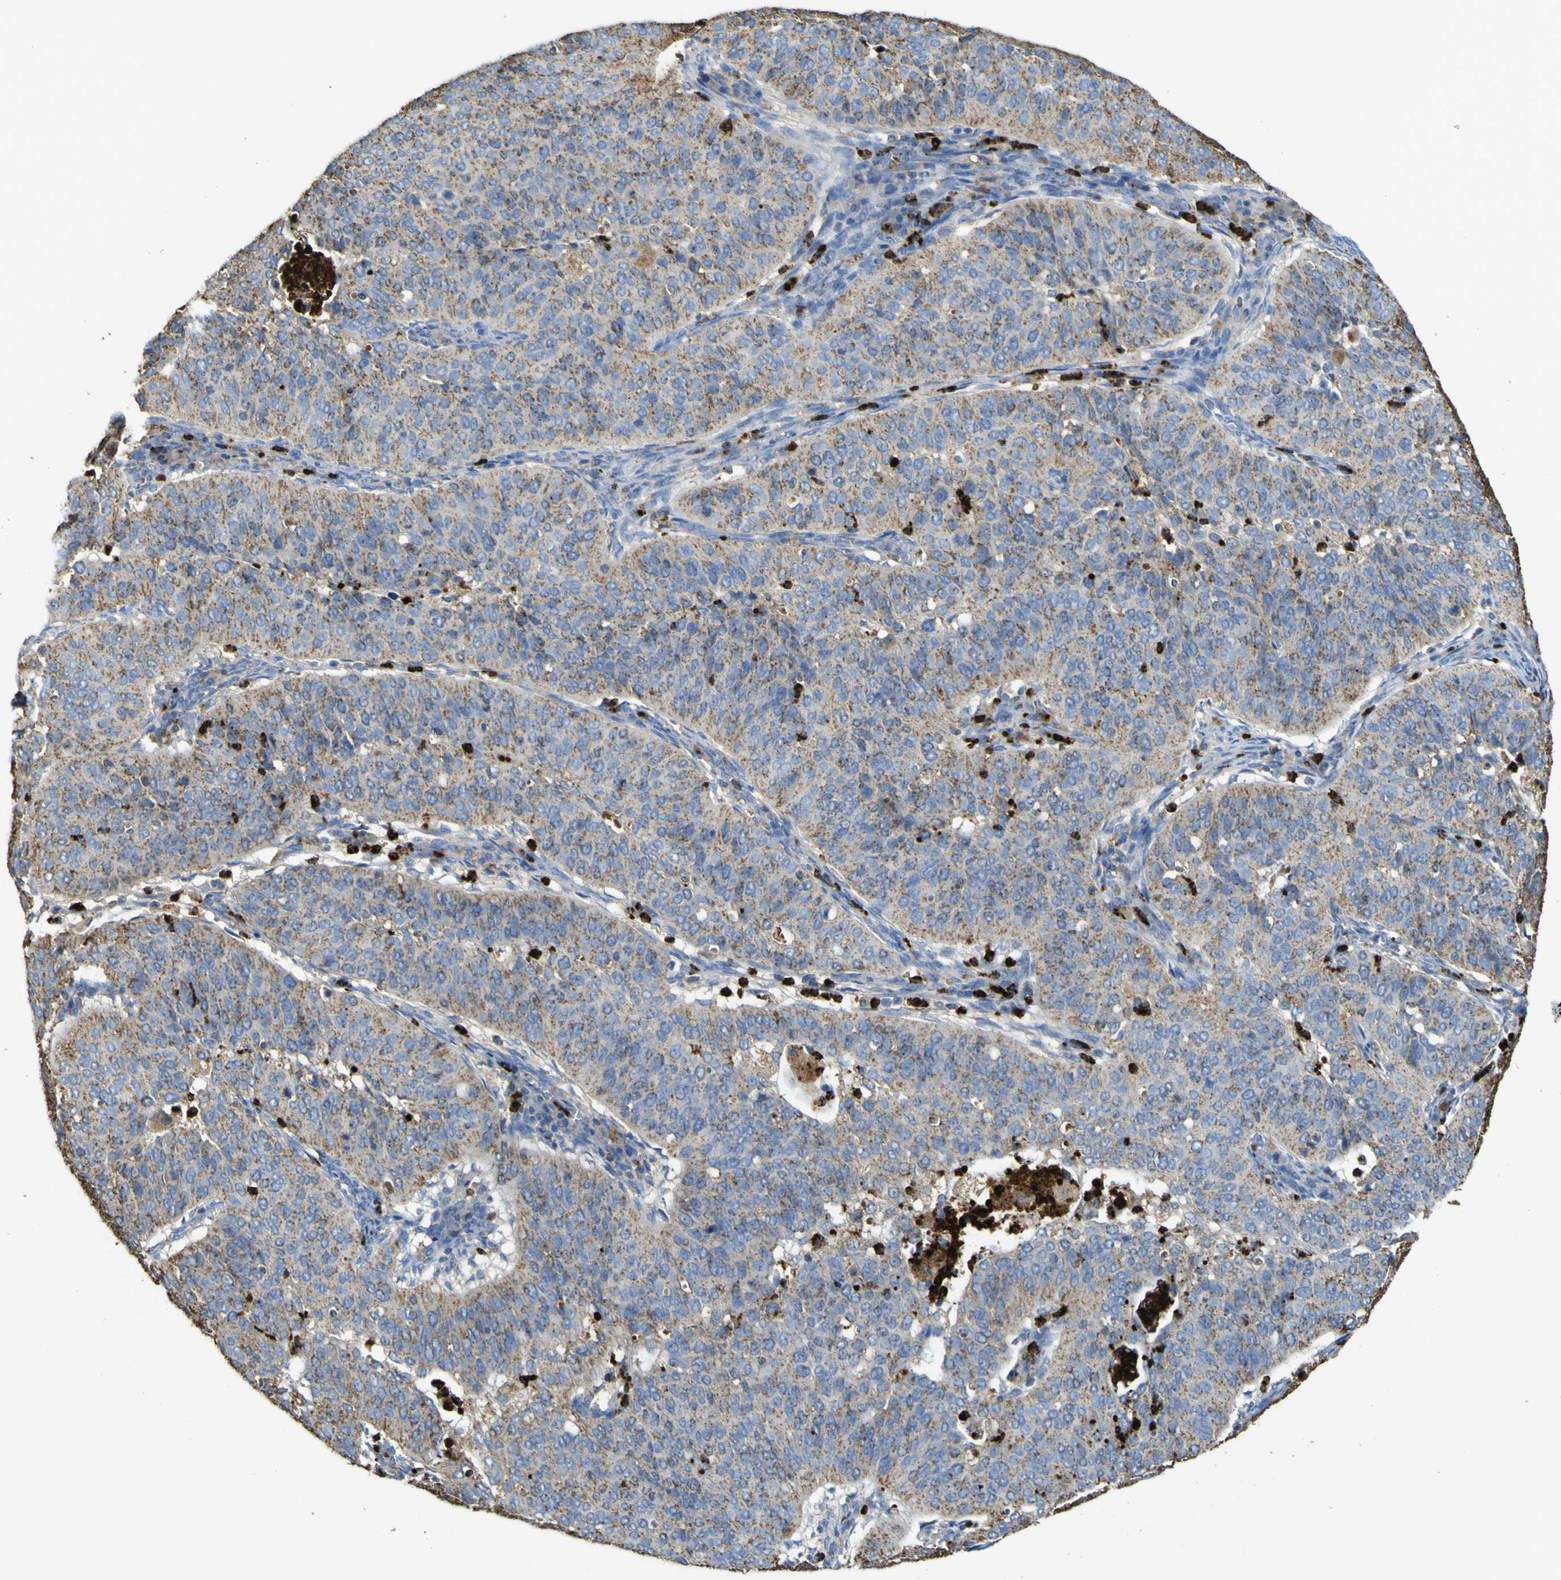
{"staining": {"intensity": "moderate", "quantity": "25%-75%", "location": "cytoplasmic/membranous"}, "tissue": "cervical cancer", "cell_type": "Tumor cells", "image_type": "cancer", "snomed": [{"axis": "morphology", "description": "Normal tissue, NOS"}, {"axis": "morphology", "description": "Squamous cell carcinoma, NOS"}, {"axis": "topography", "description": "Cervix"}], "caption": "Immunohistochemistry (IHC) (DAB) staining of human squamous cell carcinoma (cervical) displays moderate cytoplasmic/membranous protein expression in about 25%-75% of tumor cells. The protein is stained brown, and the nuclei are stained in blue (DAB (3,3'-diaminobenzidine) IHC with brightfield microscopy, high magnification).", "gene": "ACSL3", "patient": {"sex": "female", "age": 39}}